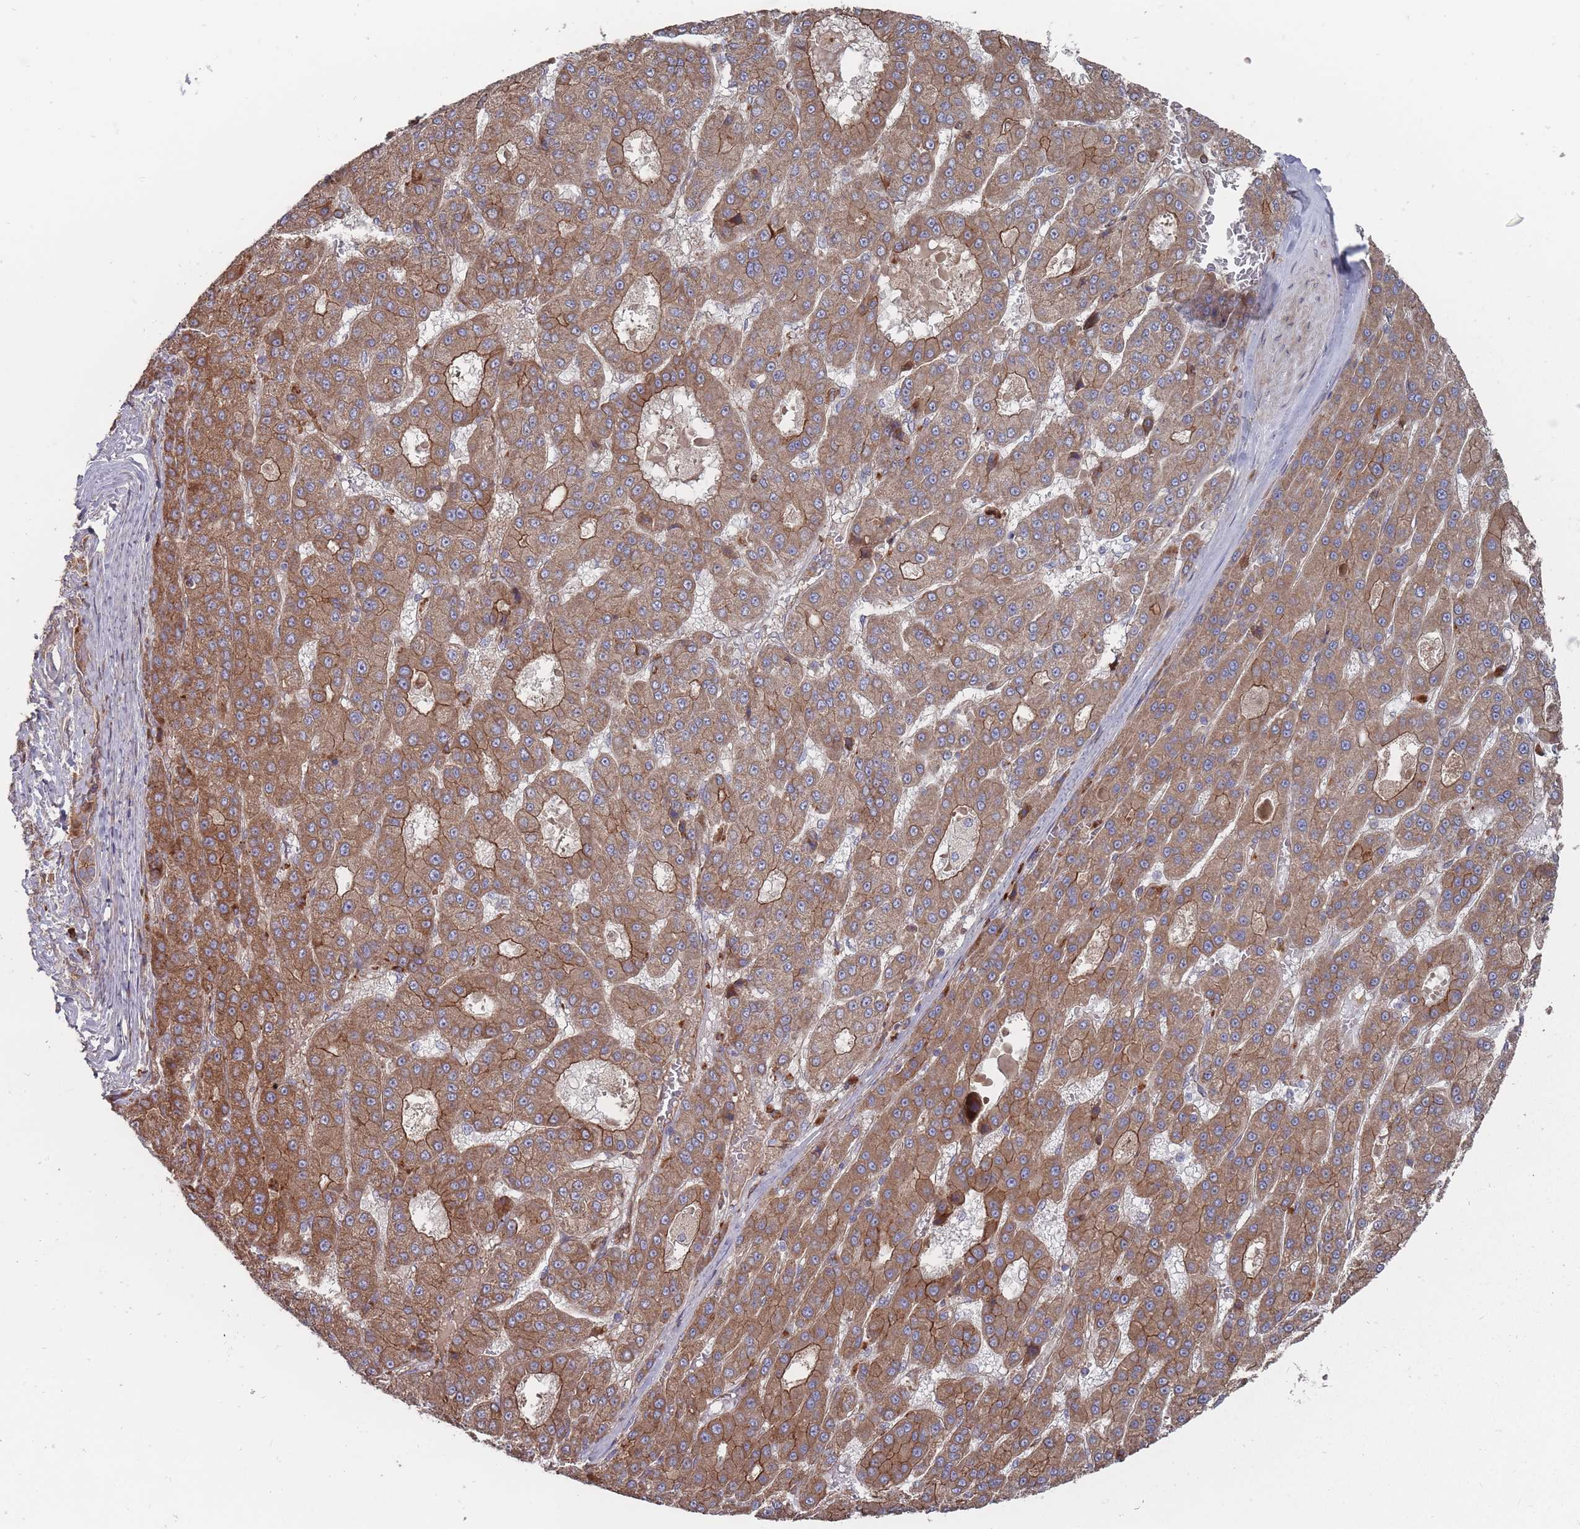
{"staining": {"intensity": "moderate", "quantity": ">75%", "location": "cytoplasmic/membranous"}, "tissue": "liver cancer", "cell_type": "Tumor cells", "image_type": "cancer", "snomed": [{"axis": "morphology", "description": "Carcinoma, Hepatocellular, NOS"}, {"axis": "topography", "description": "Liver"}], "caption": "Approximately >75% of tumor cells in human liver hepatocellular carcinoma display moderate cytoplasmic/membranous protein expression as visualized by brown immunohistochemical staining.", "gene": "THSD7B", "patient": {"sex": "male", "age": 70}}